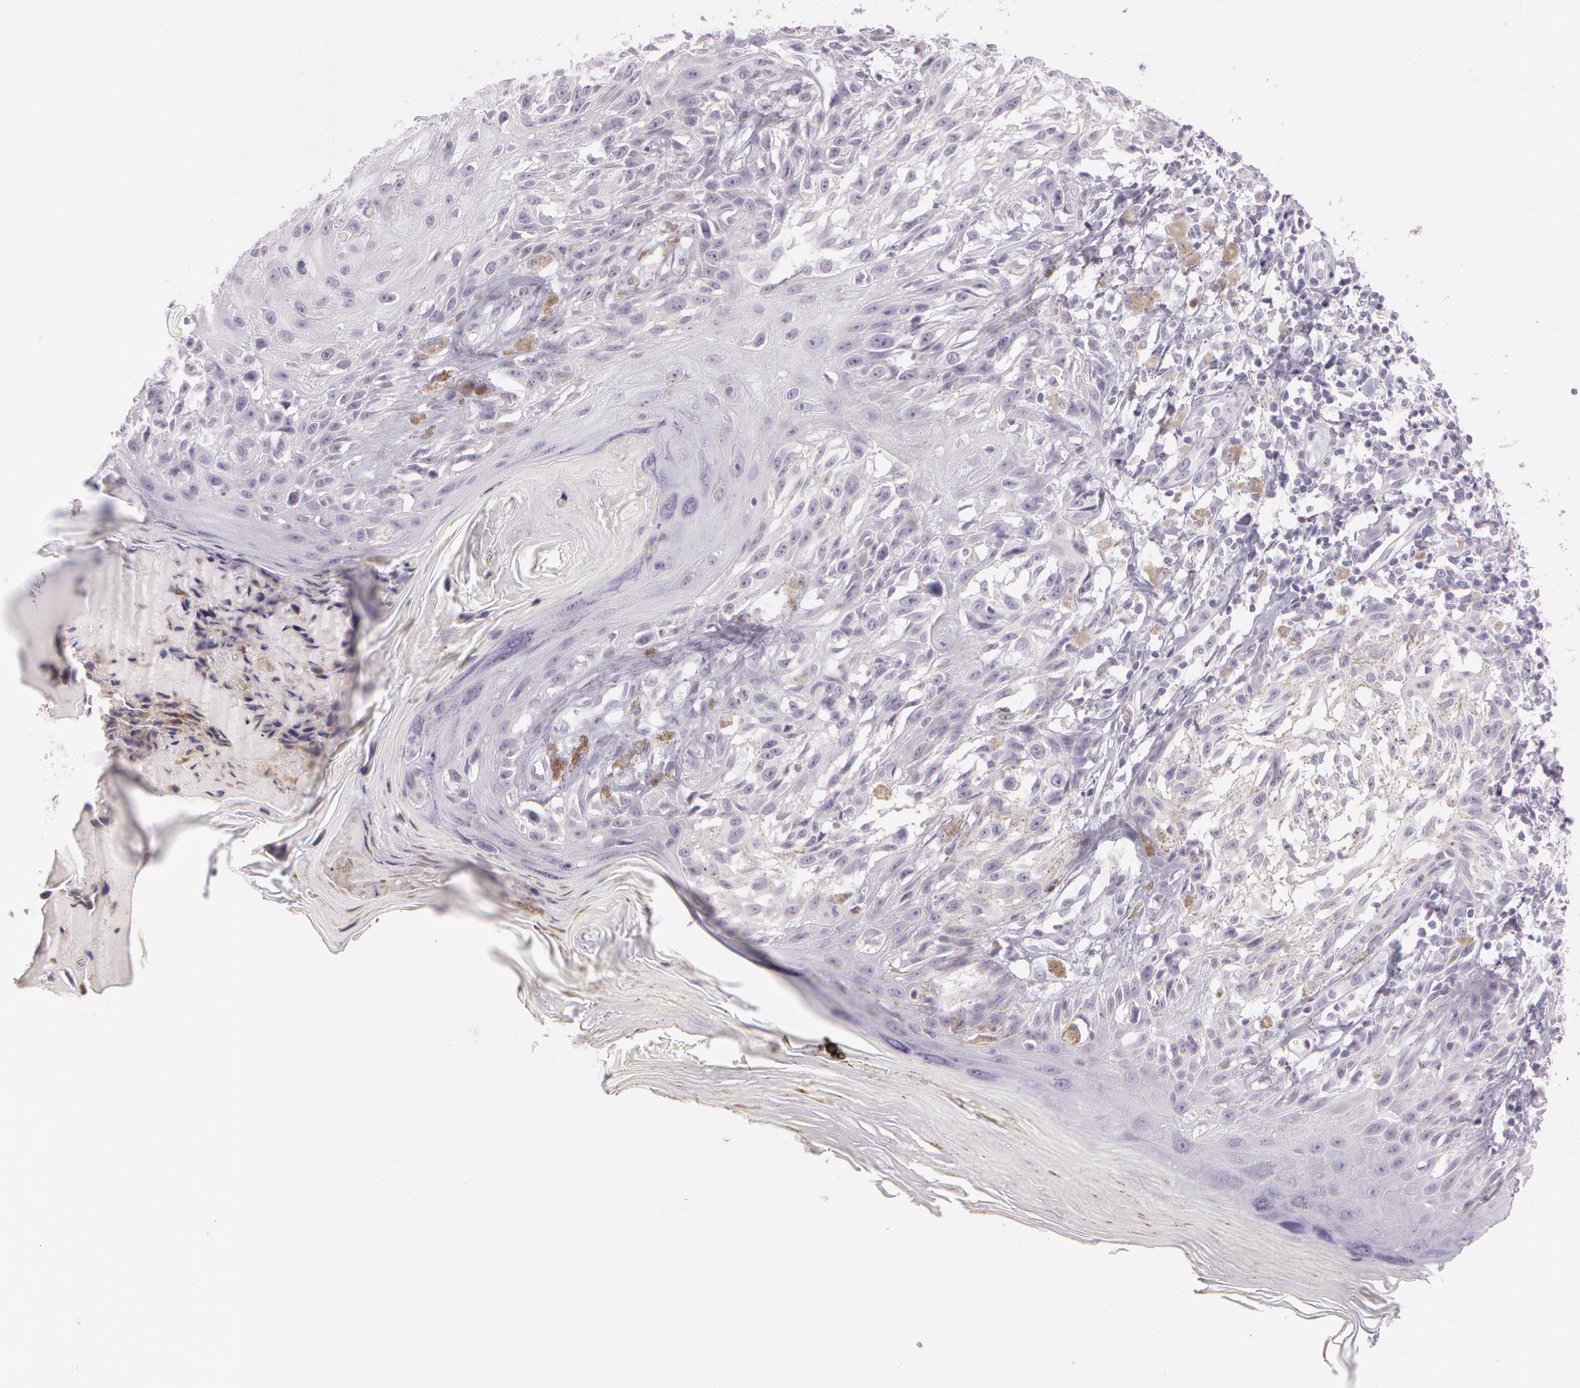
{"staining": {"intensity": "negative", "quantity": "none", "location": "none"}, "tissue": "melanoma", "cell_type": "Tumor cells", "image_type": "cancer", "snomed": [{"axis": "morphology", "description": "Malignant melanoma, NOS"}, {"axis": "topography", "description": "Skin"}], "caption": "This photomicrograph is of malignant melanoma stained with immunohistochemistry (IHC) to label a protein in brown with the nuclei are counter-stained blue. There is no positivity in tumor cells.", "gene": "OTC", "patient": {"sex": "female", "age": 77}}